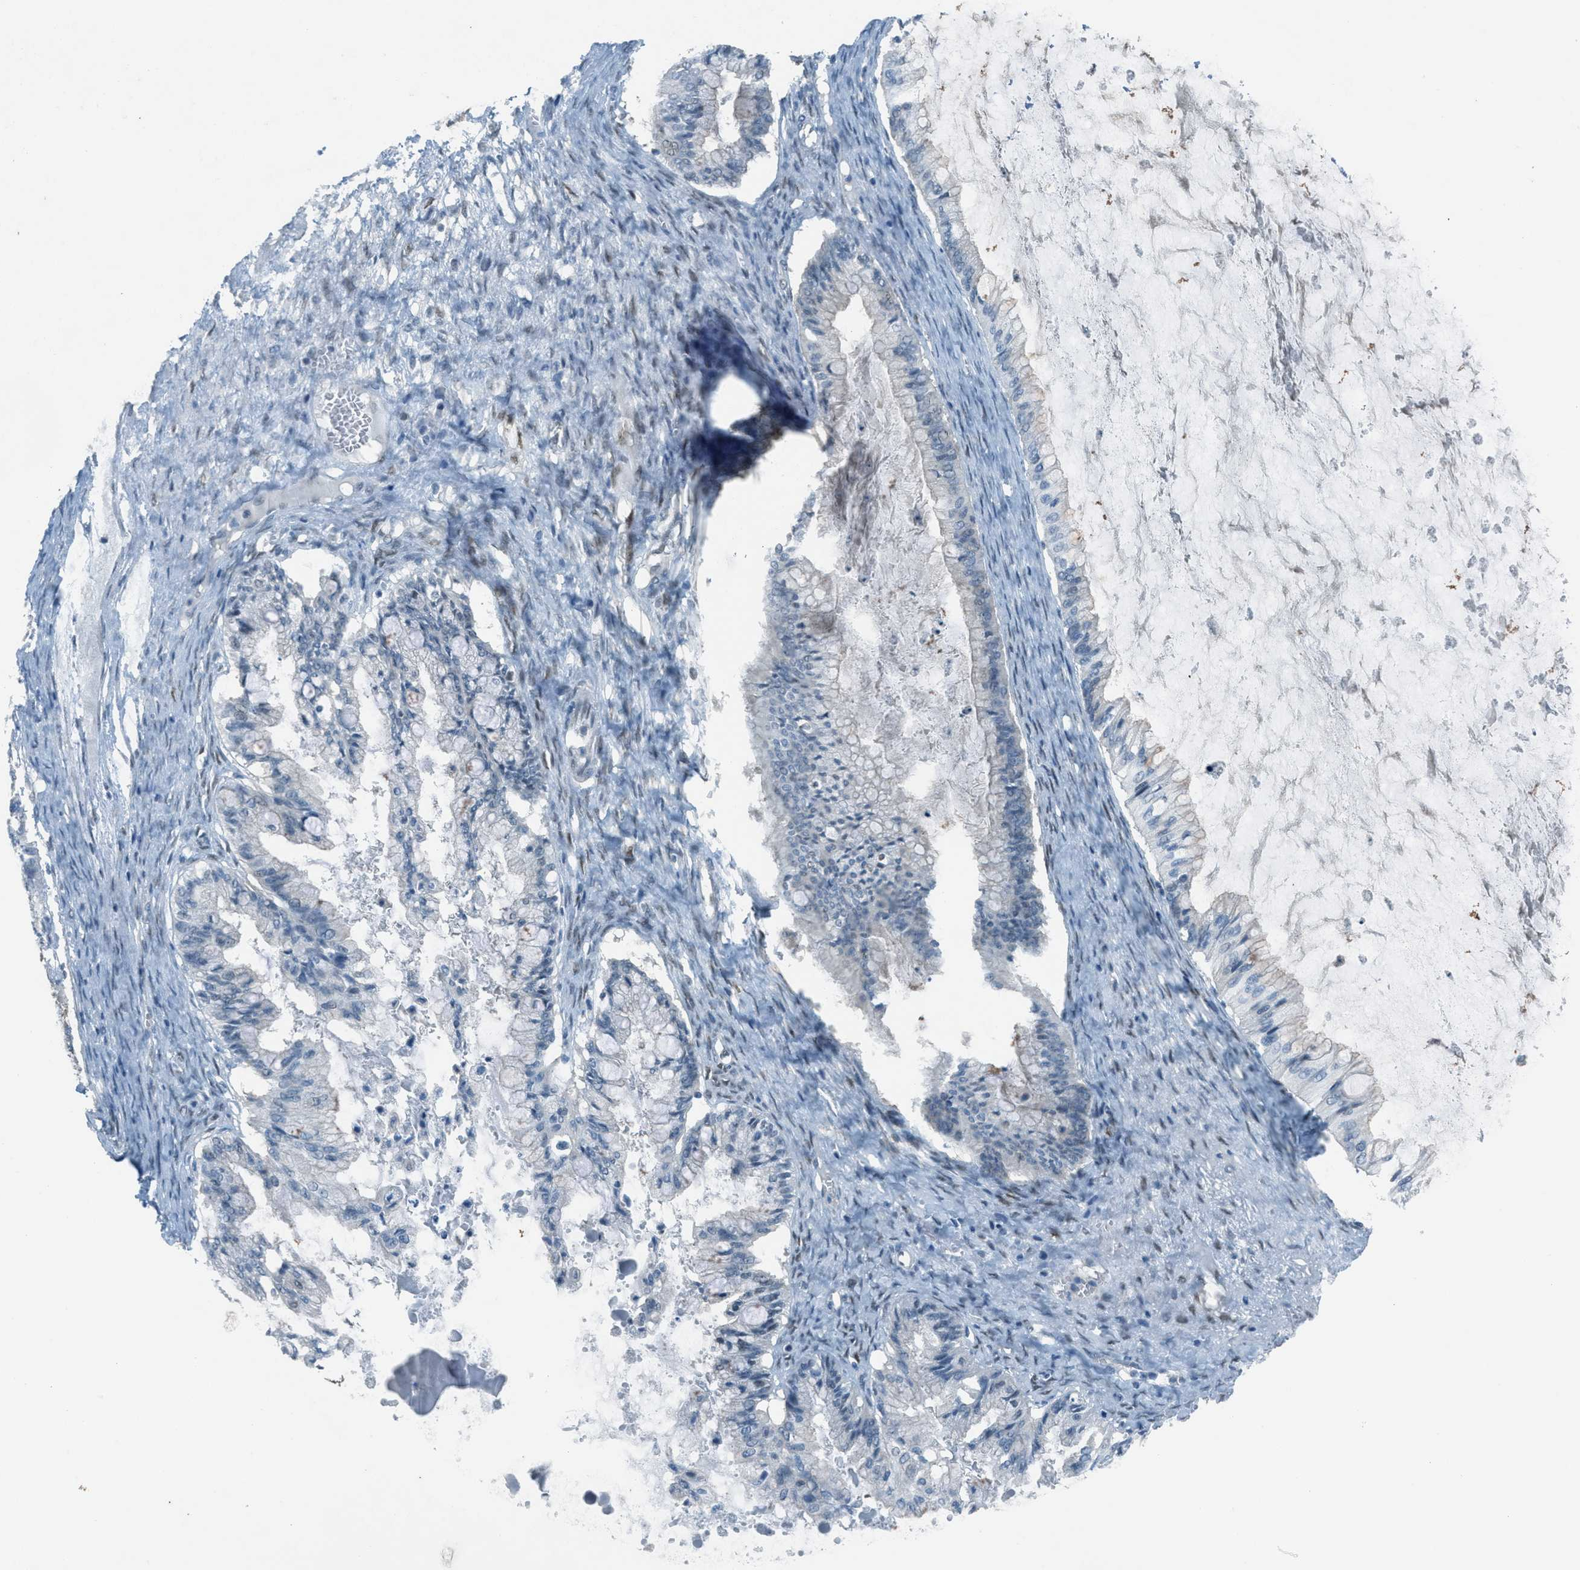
{"staining": {"intensity": "negative", "quantity": "none", "location": "none"}, "tissue": "ovarian cancer", "cell_type": "Tumor cells", "image_type": "cancer", "snomed": [{"axis": "morphology", "description": "Cystadenocarcinoma, mucinous, NOS"}, {"axis": "topography", "description": "Ovary"}], "caption": "Tumor cells are negative for protein expression in human mucinous cystadenocarcinoma (ovarian).", "gene": "TCF3", "patient": {"sex": "female", "age": 57}}